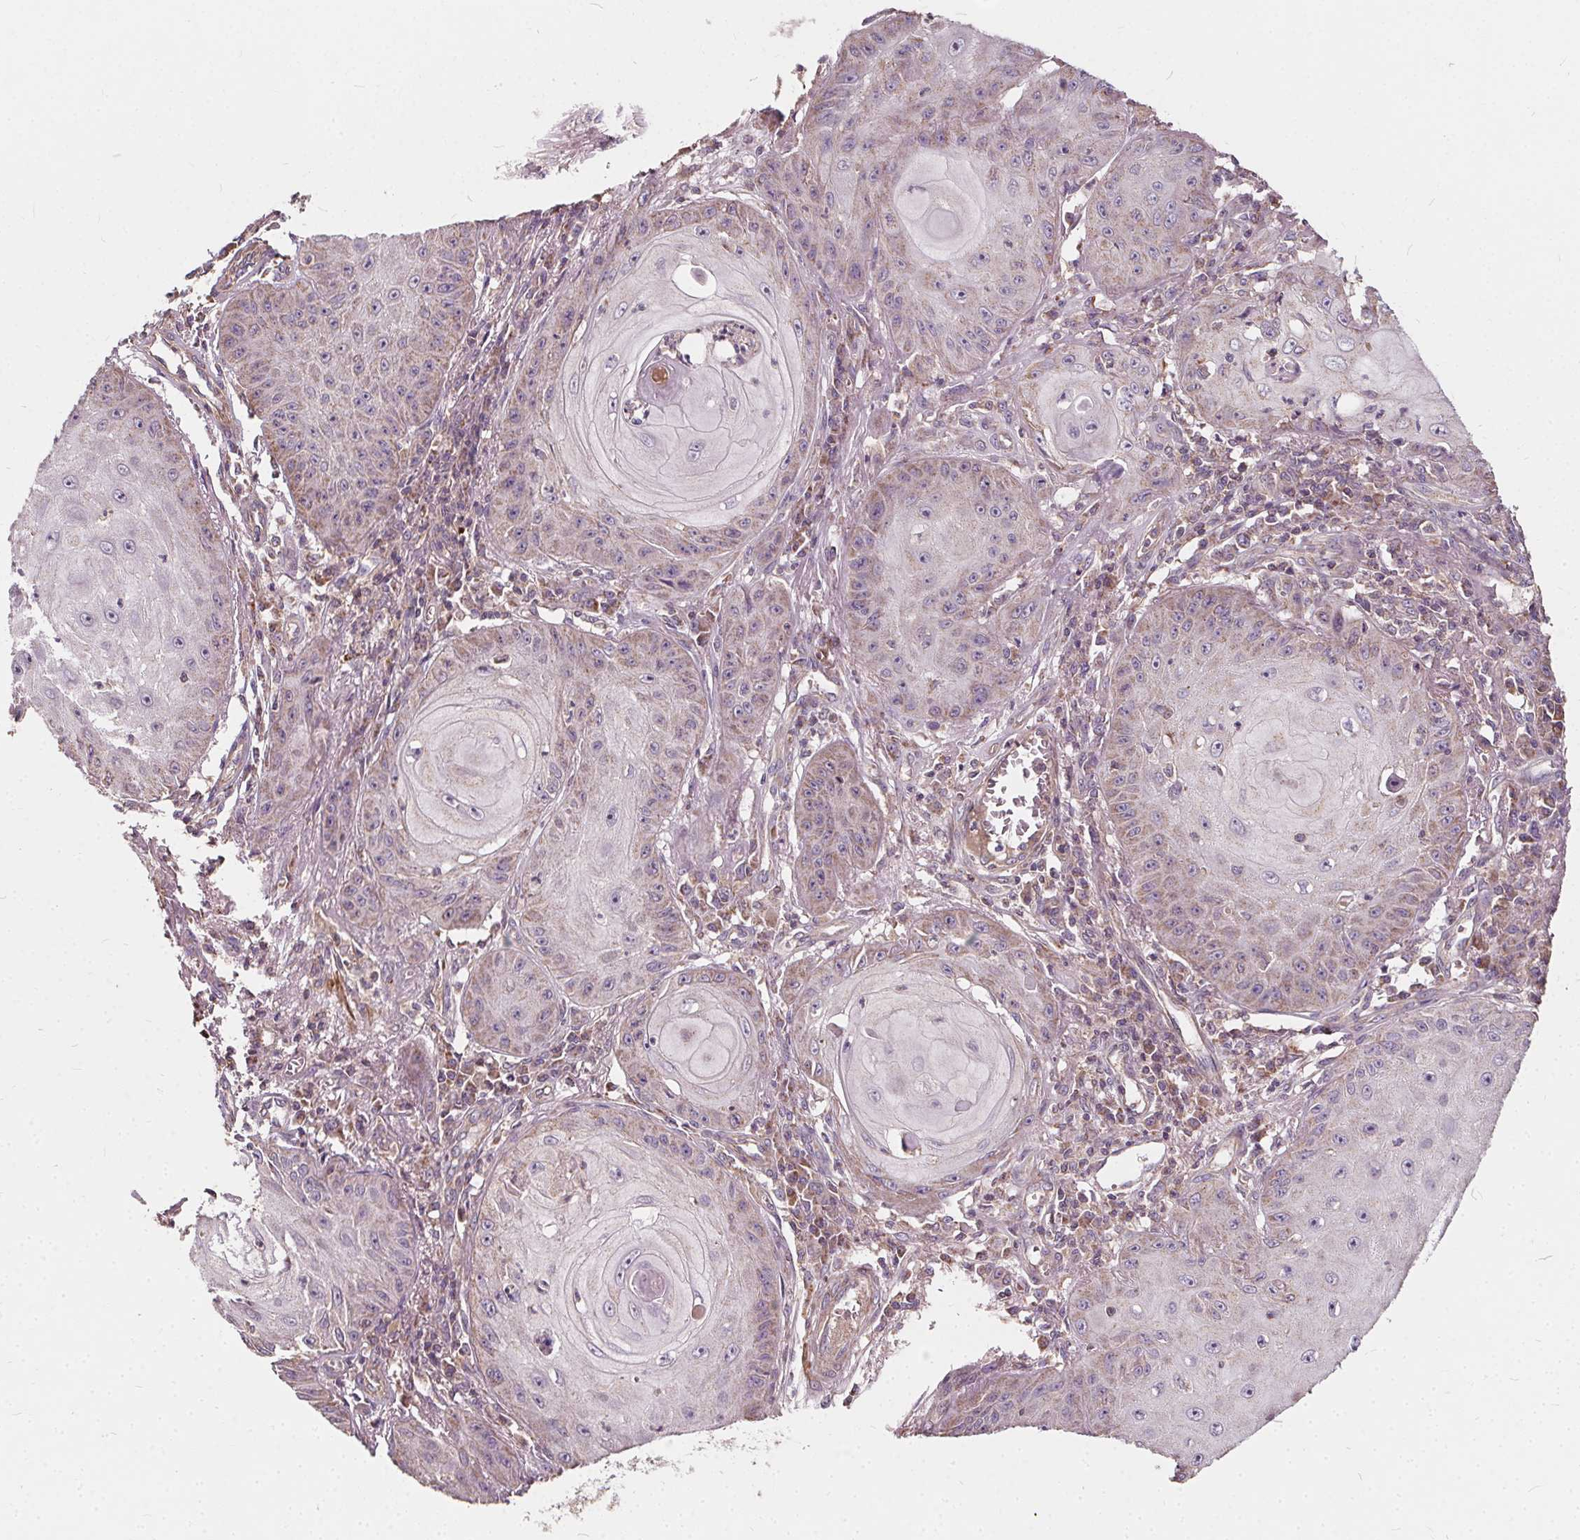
{"staining": {"intensity": "weak", "quantity": "<25%", "location": "cytoplasmic/membranous"}, "tissue": "skin cancer", "cell_type": "Tumor cells", "image_type": "cancer", "snomed": [{"axis": "morphology", "description": "Squamous cell carcinoma, NOS"}, {"axis": "topography", "description": "Skin"}], "caption": "This is an IHC photomicrograph of skin cancer. There is no positivity in tumor cells.", "gene": "ORAI2", "patient": {"sex": "male", "age": 70}}